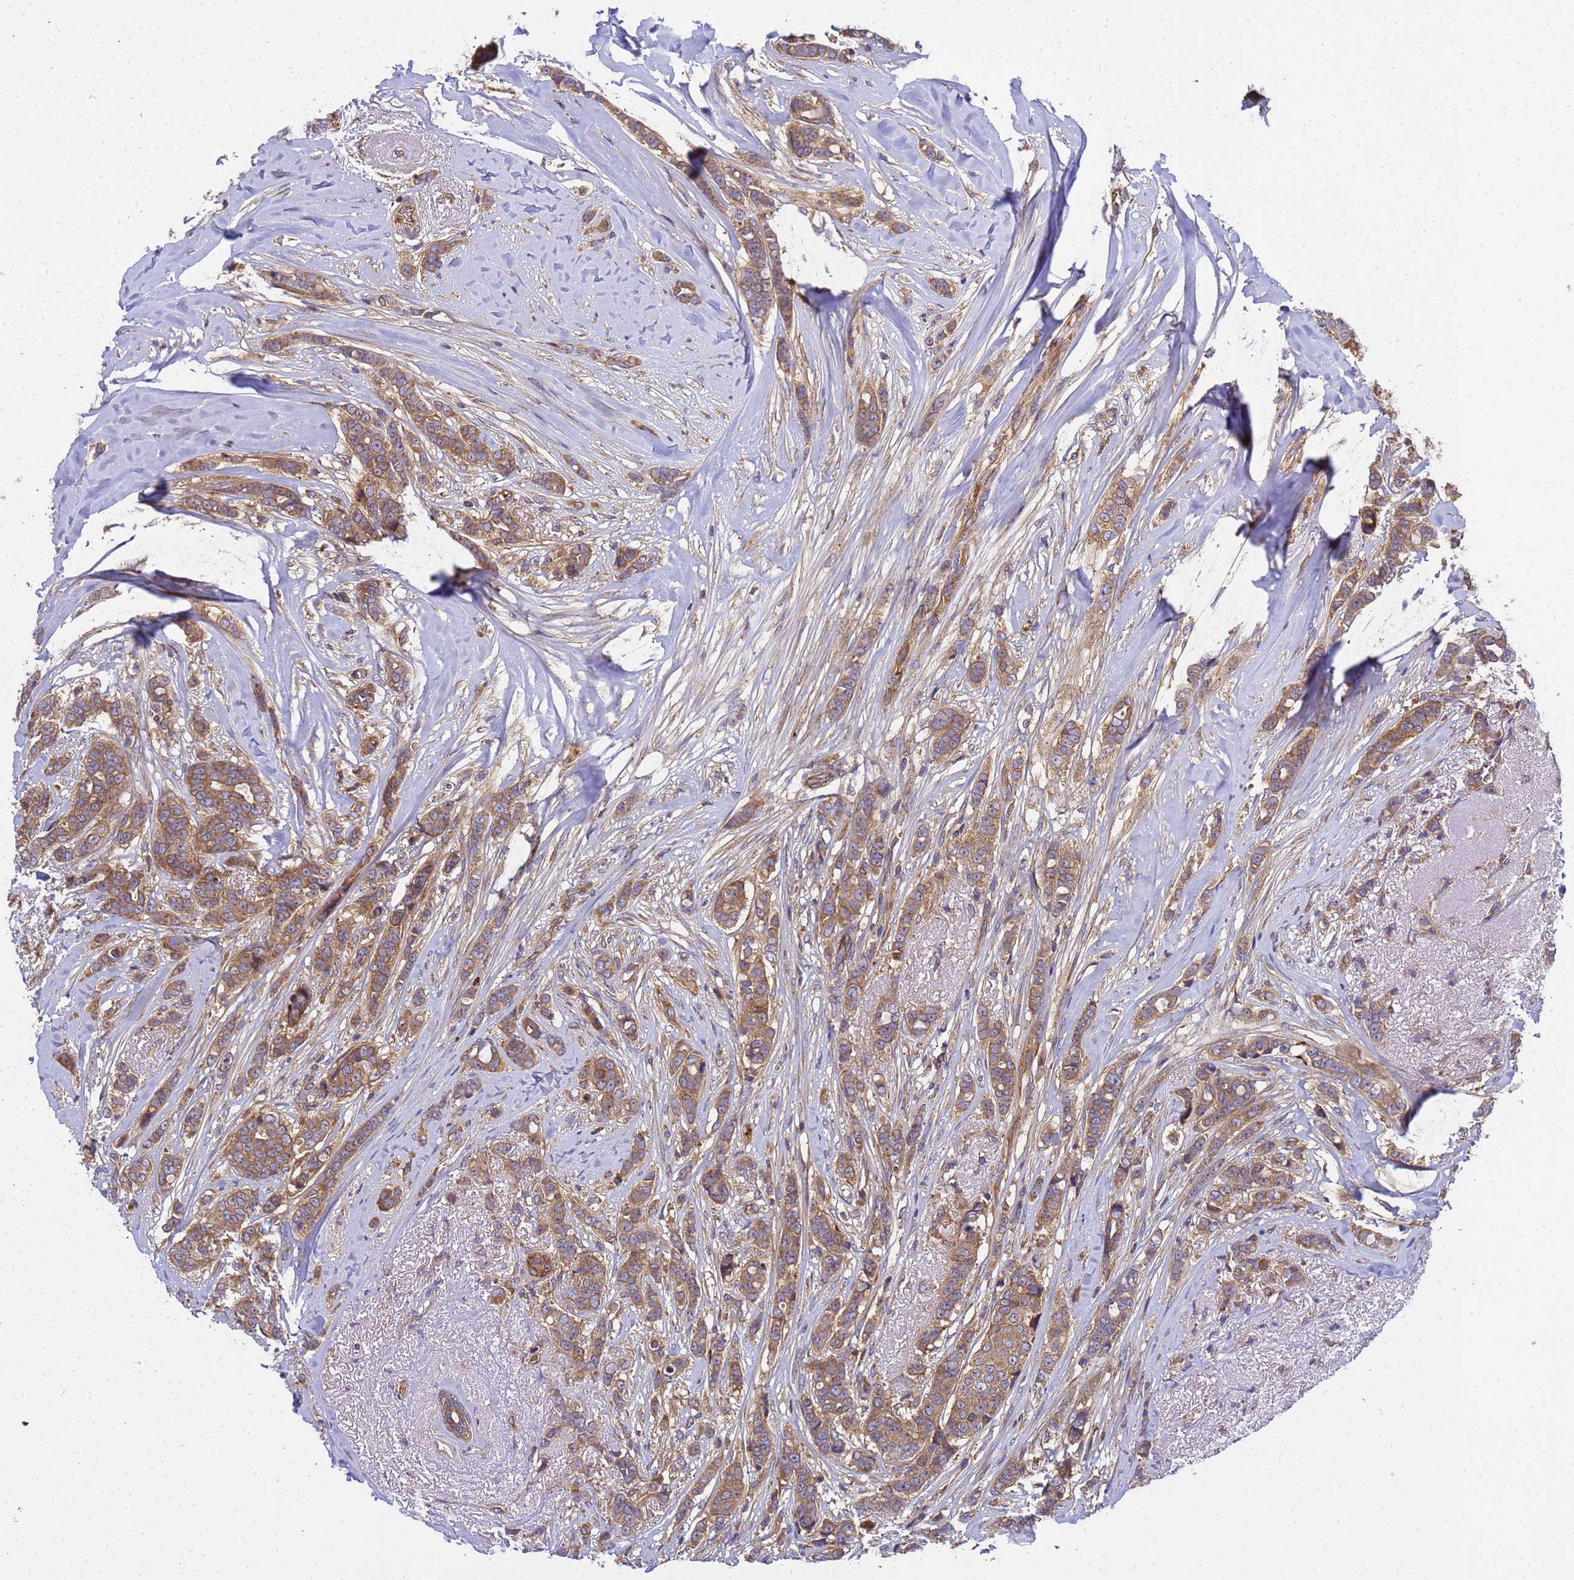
{"staining": {"intensity": "moderate", "quantity": ">75%", "location": "cytoplasmic/membranous"}, "tissue": "breast cancer", "cell_type": "Tumor cells", "image_type": "cancer", "snomed": [{"axis": "morphology", "description": "Lobular carcinoma"}, {"axis": "topography", "description": "Breast"}], "caption": "Breast lobular carcinoma stained with IHC exhibits moderate cytoplasmic/membranous positivity in approximately >75% of tumor cells.", "gene": "BECN1", "patient": {"sex": "female", "age": 51}}